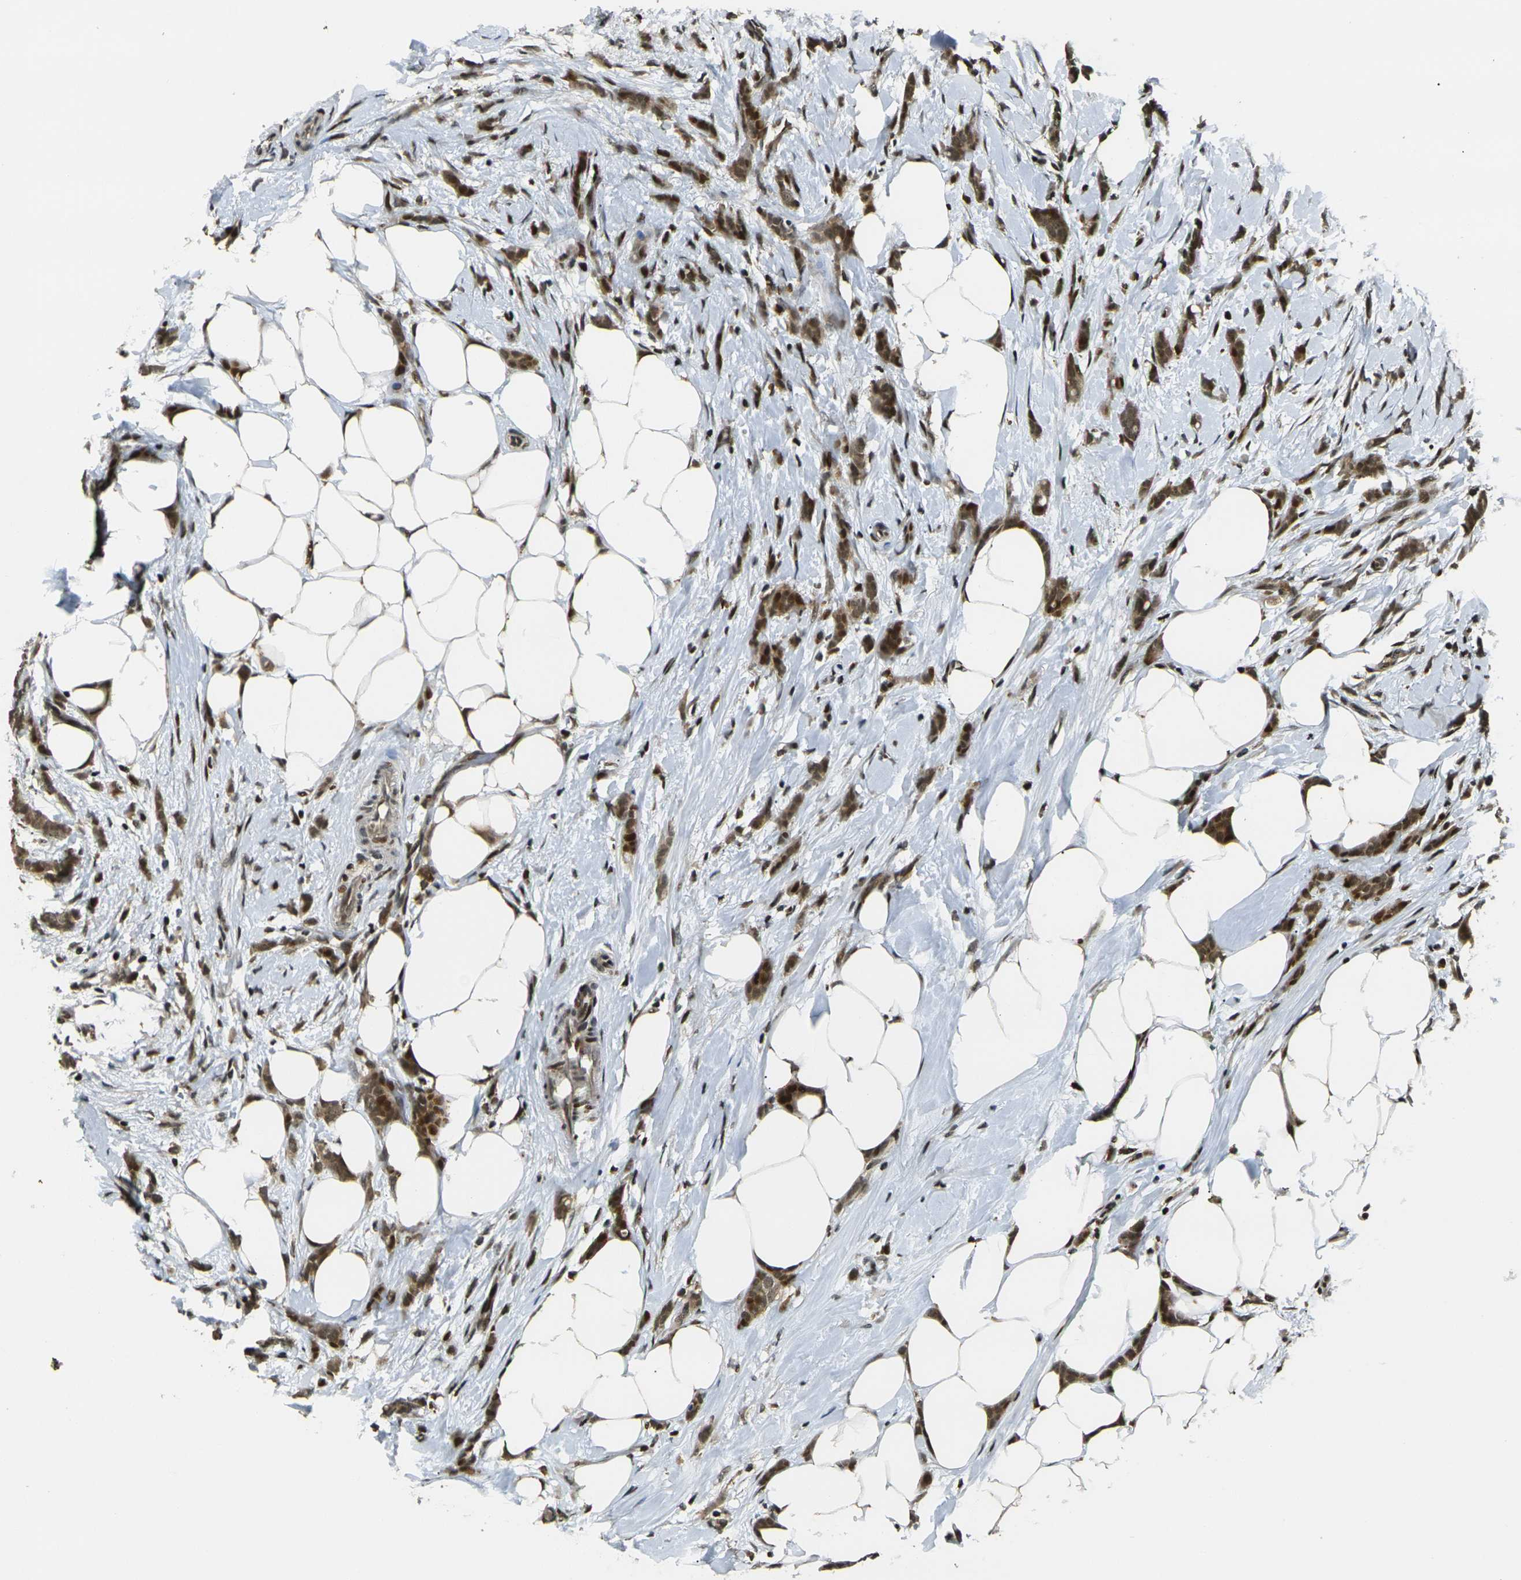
{"staining": {"intensity": "moderate", "quantity": ">75%", "location": "cytoplasmic/membranous,nuclear"}, "tissue": "breast cancer", "cell_type": "Tumor cells", "image_type": "cancer", "snomed": [{"axis": "morphology", "description": "Lobular carcinoma, in situ"}, {"axis": "morphology", "description": "Lobular carcinoma"}, {"axis": "topography", "description": "Breast"}], "caption": "Immunohistochemical staining of human breast cancer (lobular carcinoma) exhibits medium levels of moderate cytoplasmic/membranous and nuclear protein positivity in approximately >75% of tumor cells.", "gene": "ACTL6A", "patient": {"sex": "female", "age": 41}}